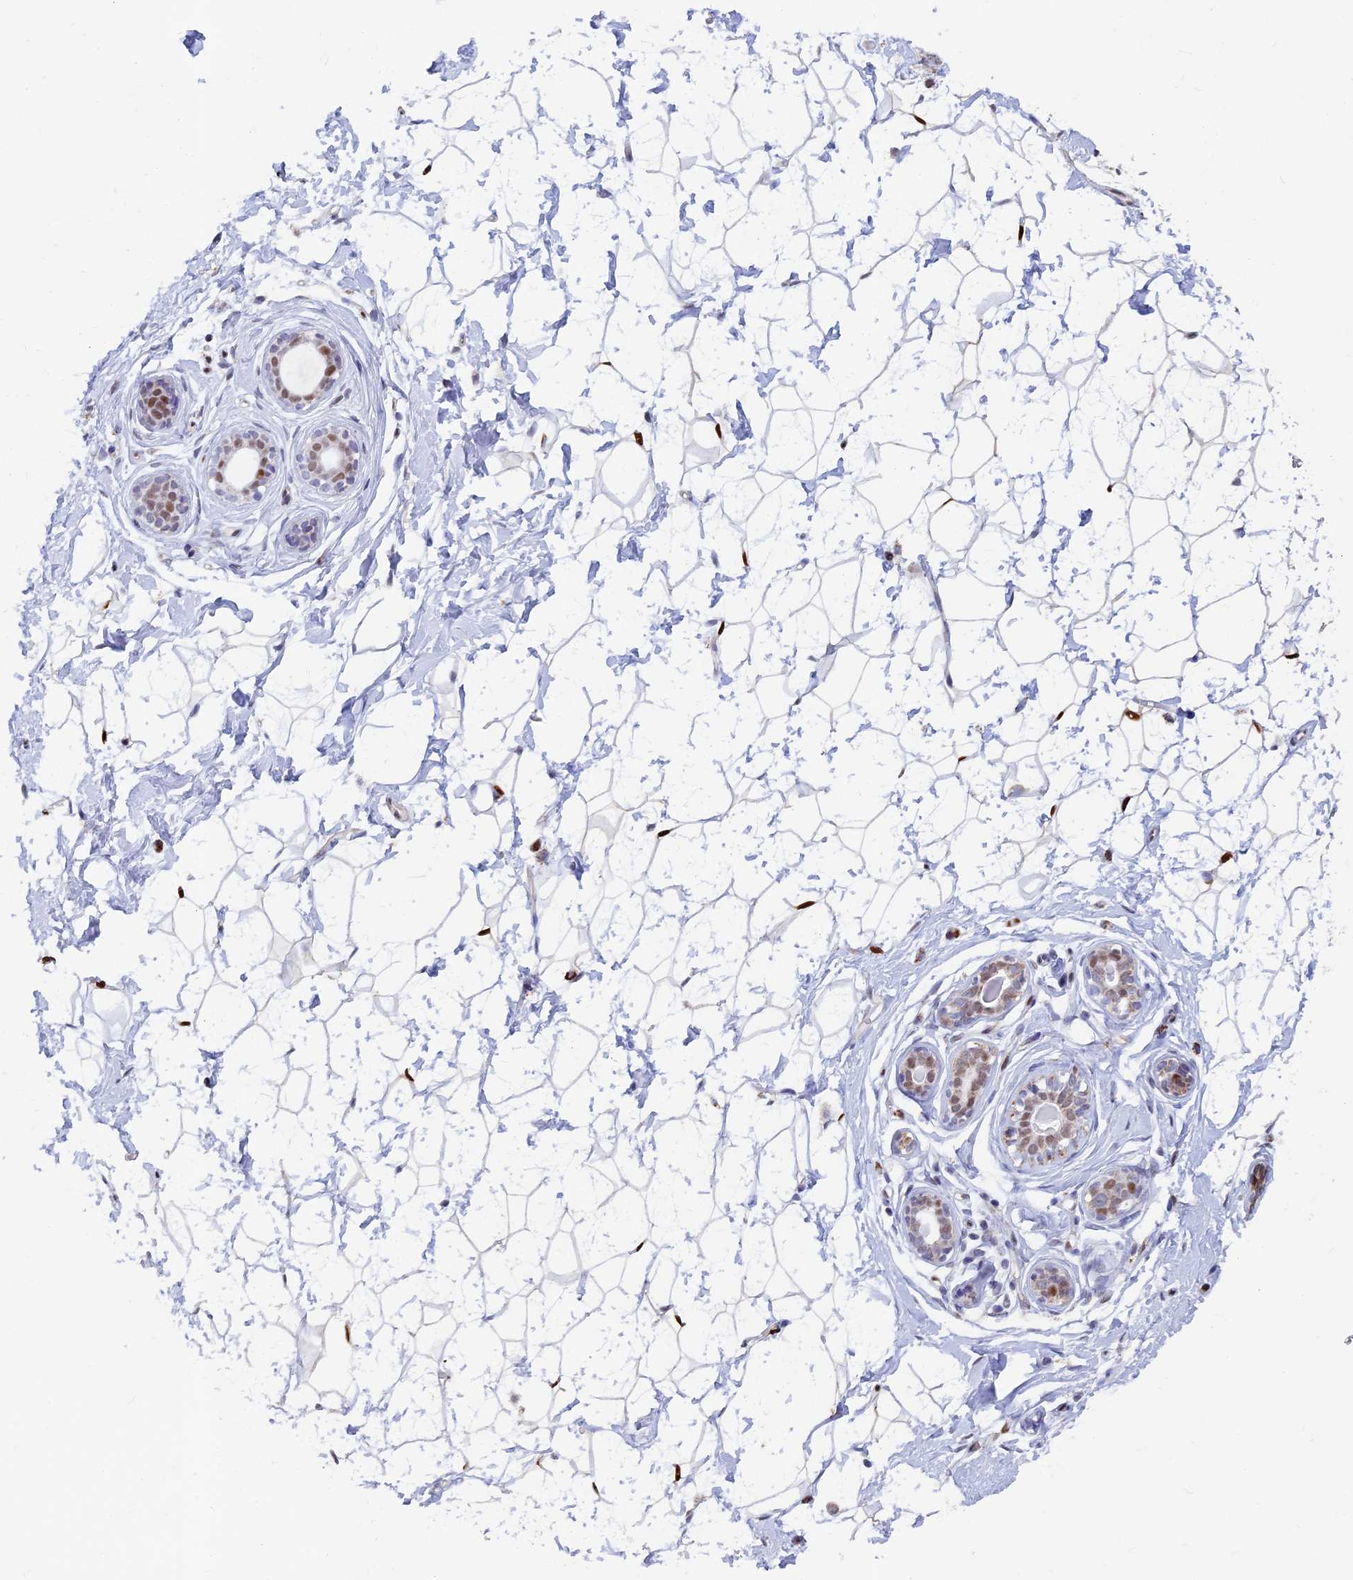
{"staining": {"intensity": "strong", "quantity": ">75%", "location": "nuclear"}, "tissue": "breast", "cell_type": "Adipocytes", "image_type": "normal", "snomed": [{"axis": "morphology", "description": "Normal tissue, NOS"}, {"axis": "morphology", "description": "Adenoma, NOS"}, {"axis": "topography", "description": "Breast"}], "caption": "Strong nuclear staining is appreciated in about >75% of adipocytes in normal breast.", "gene": "ACSS1", "patient": {"sex": "female", "age": 23}}